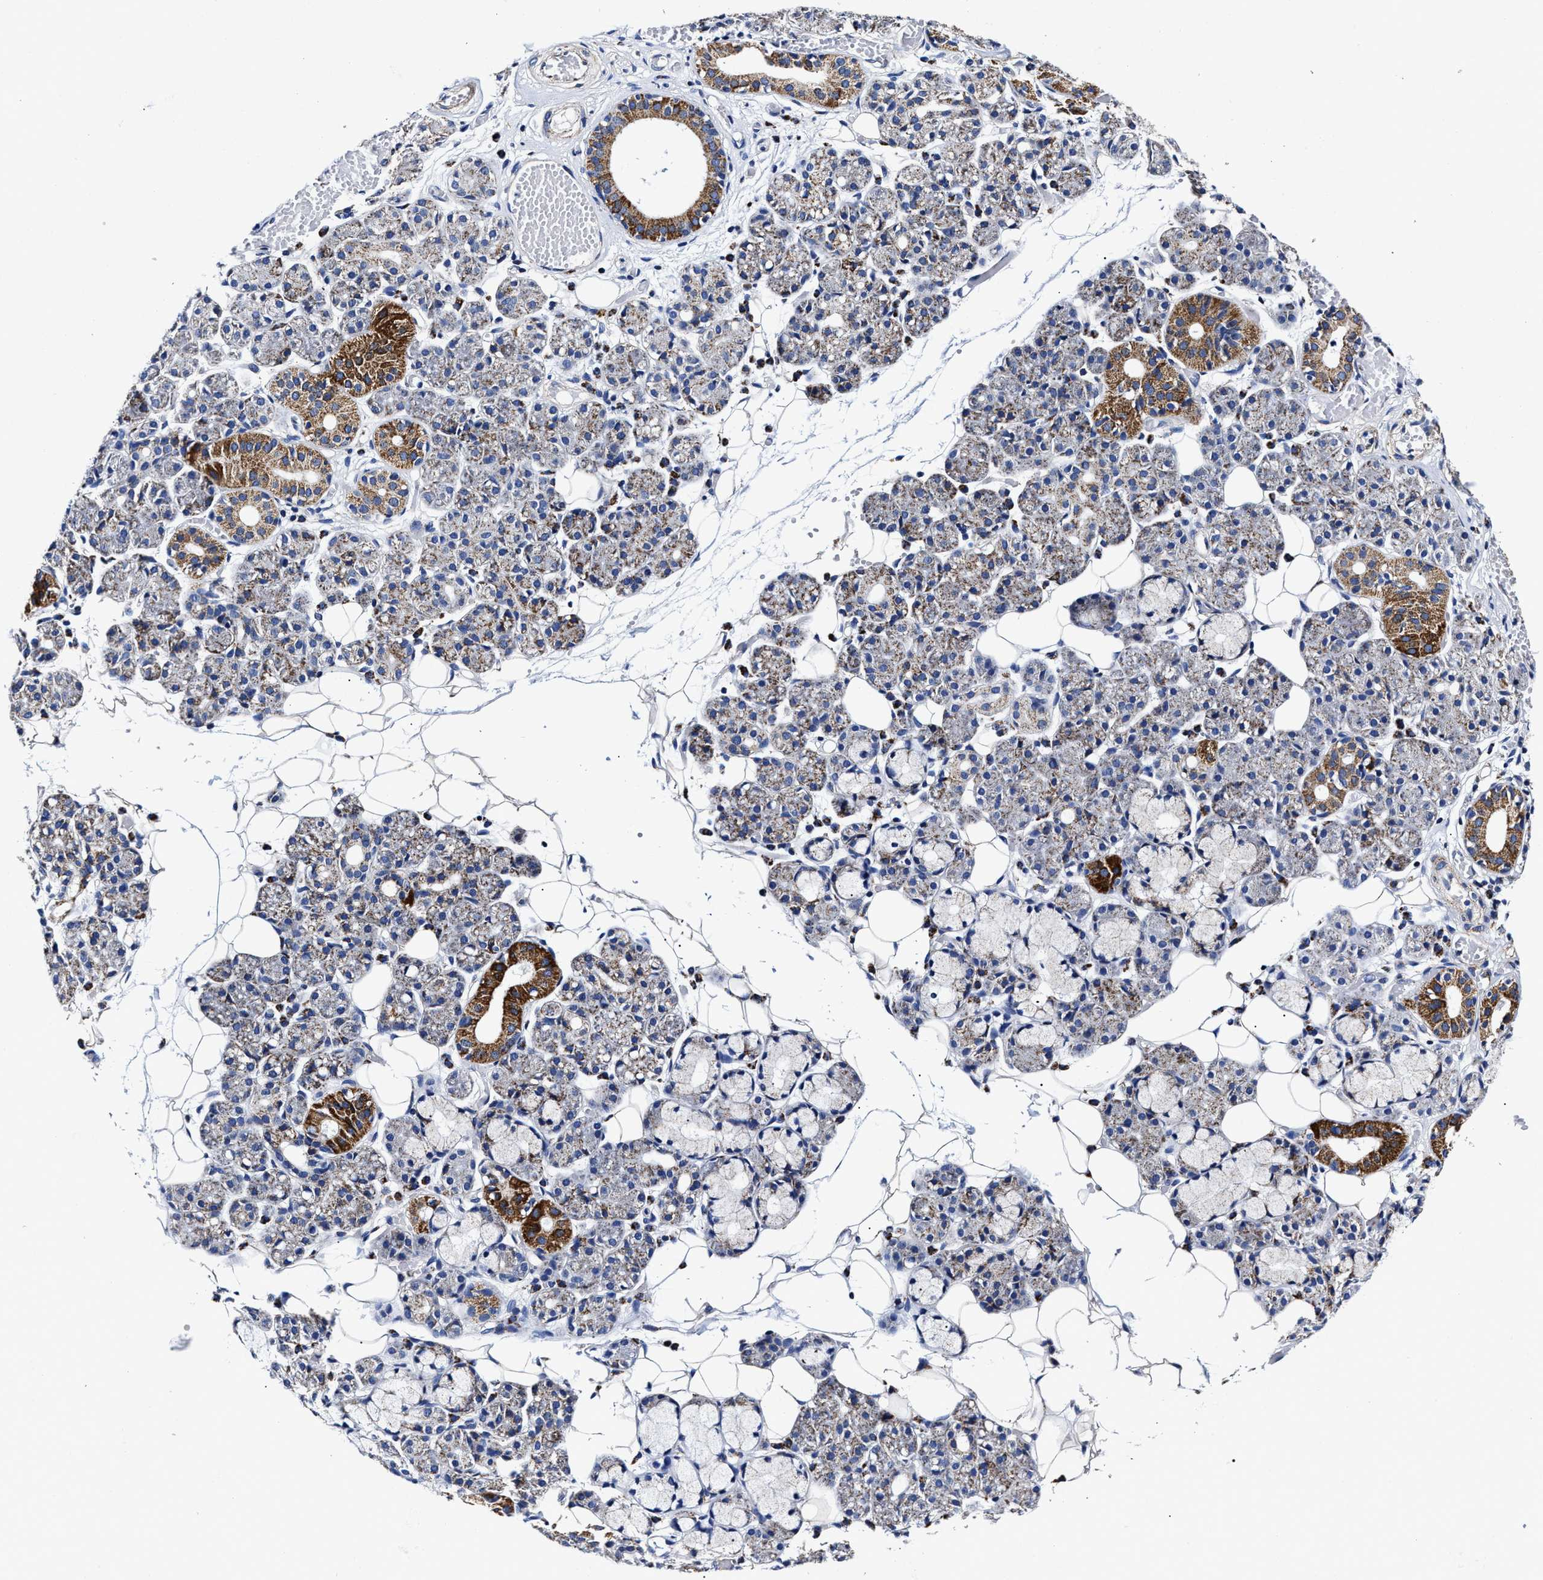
{"staining": {"intensity": "strong", "quantity": "<25%", "location": "cytoplasmic/membranous"}, "tissue": "salivary gland", "cell_type": "Glandular cells", "image_type": "normal", "snomed": [{"axis": "morphology", "description": "Normal tissue, NOS"}, {"axis": "topography", "description": "Salivary gland"}], "caption": "Immunohistochemistry (DAB (3,3'-diaminobenzidine)) staining of benign human salivary gland demonstrates strong cytoplasmic/membranous protein staining in about <25% of glandular cells. Nuclei are stained in blue.", "gene": "HINT2", "patient": {"sex": "male", "age": 63}}